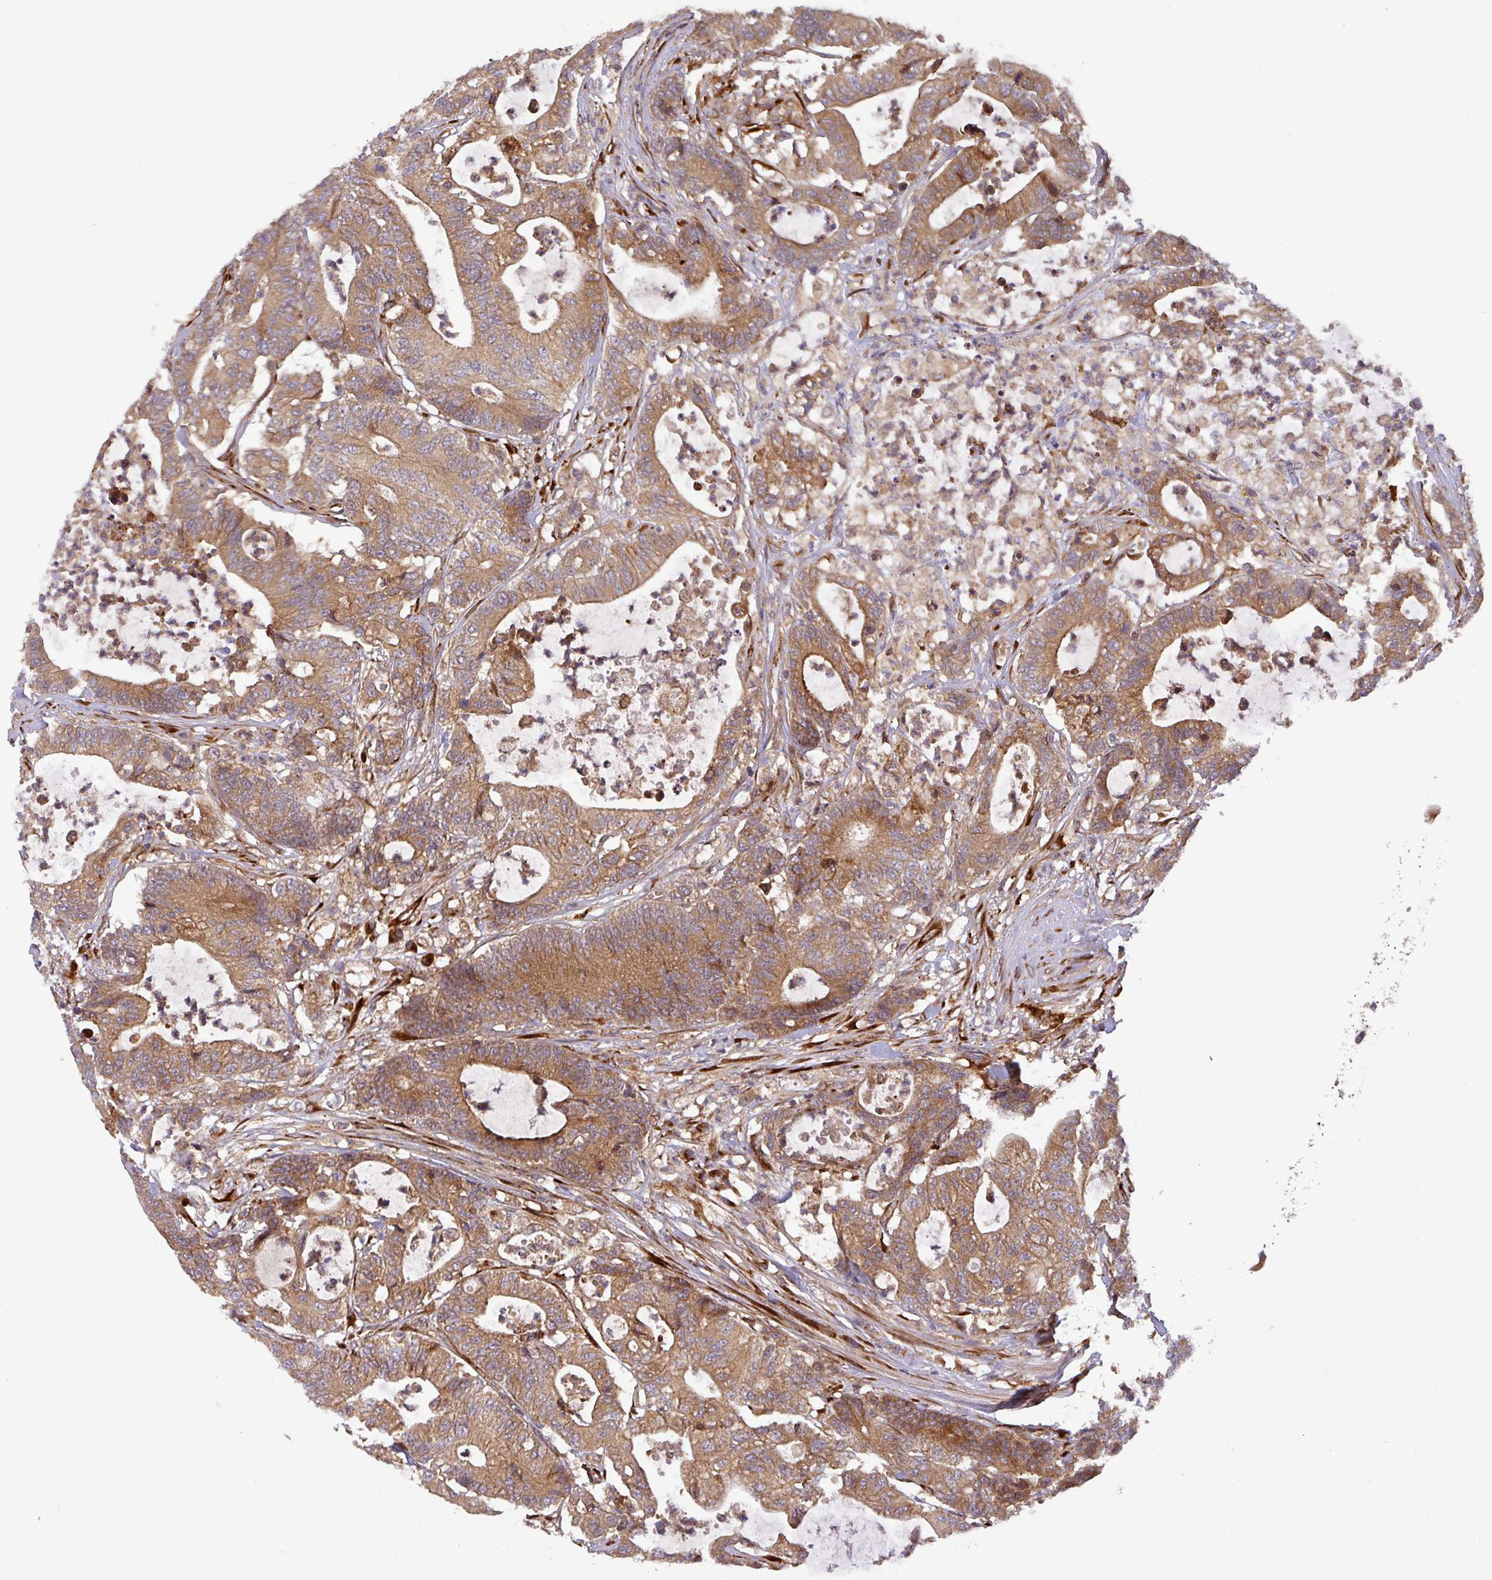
{"staining": {"intensity": "moderate", "quantity": ">75%", "location": "cytoplasmic/membranous"}, "tissue": "colorectal cancer", "cell_type": "Tumor cells", "image_type": "cancer", "snomed": [{"axis": "morphology", "description": "Adenocarcinoma, NOS"}, {"axis": "topography", "description": "Colon"}], "caption": "Protein analysis of colorectal cancer (adenocarcinoma) tissue shows moderate cytoplasmic/membranous expression in approximately >75% of tumor cells.", "gene": "ART1", "patient": {"sex": "female", "age": 84}}